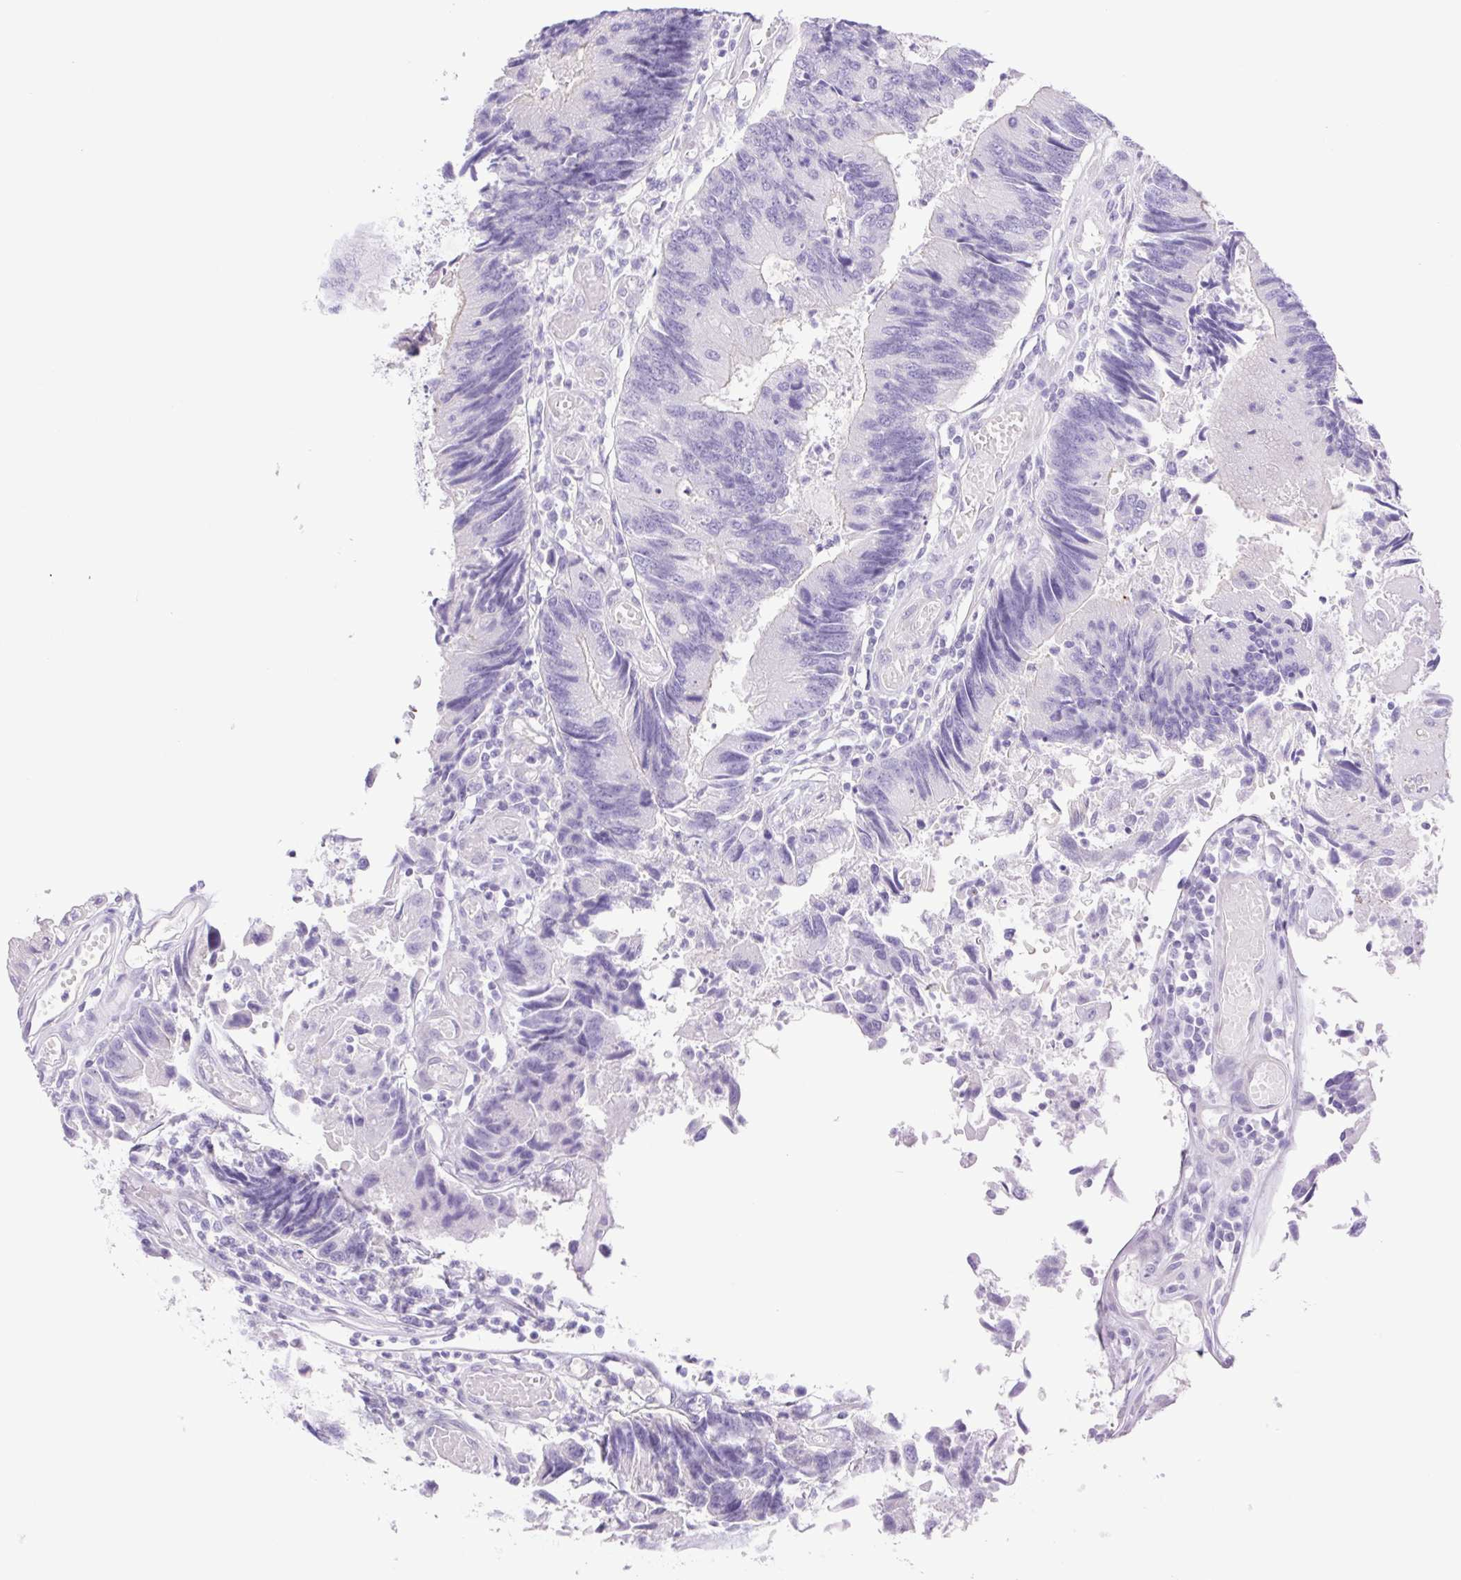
{"staining": {"intensity": "negative", "quantity": "none", "location": "none"}, "tissue": "colorectal cancer", "cell_type": "Tumor cells", "image_type": "cancer", "snomed": [{"axis": "morphology", "description": "Adenocarcinoma, NOS"}, {"axis": "topography", "description": "Colon"}], "caption": "Immunohistochemical staining of adenocarcinoma (colorectal) displays no significant expression in tumor cells.", "gene": "CDSN", "patient": {"sex": "female", "age": 67}}